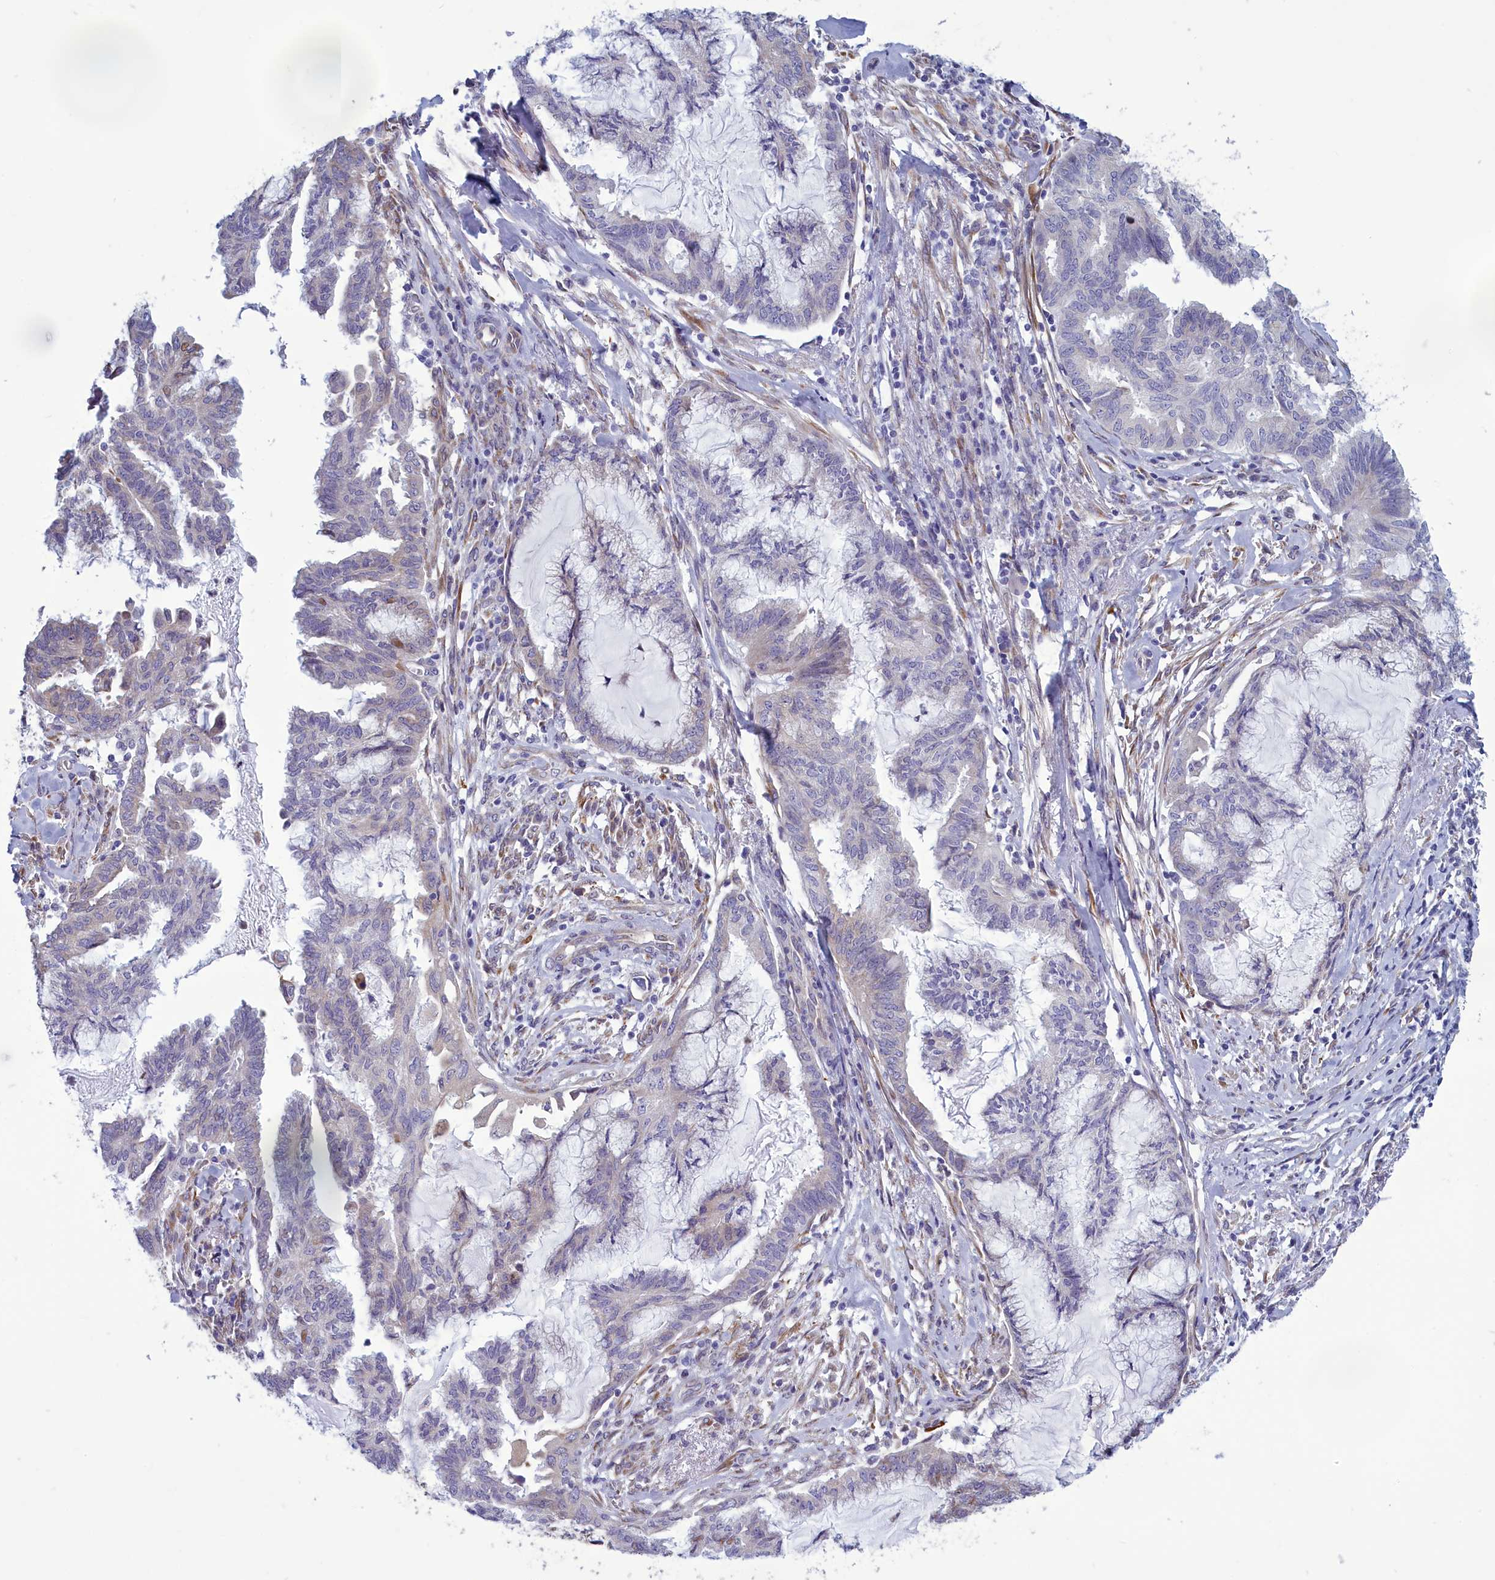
{"staining": {"intensity": "negative", "quantity": "none", "location": "none"}, "tissue": "endometrial cancer", "cell_type": "Tumor cells", "image_type": "cancer", "snomed": [{"axis": "morphology", "description": "Adenocarcinoma, NOS"}, {"axis": "topography", "description": "Endometrium"}], "caption": "Immunohistochemistry image of neoplastic tissue: adenocarcinoma (endometrial) stained with DAB (3,3'-diaminobenzidine) exhibits no significant protein staining in tumor cells.", "gene": "CENATAC", "patient": {"sex": "female", "age": 86}}